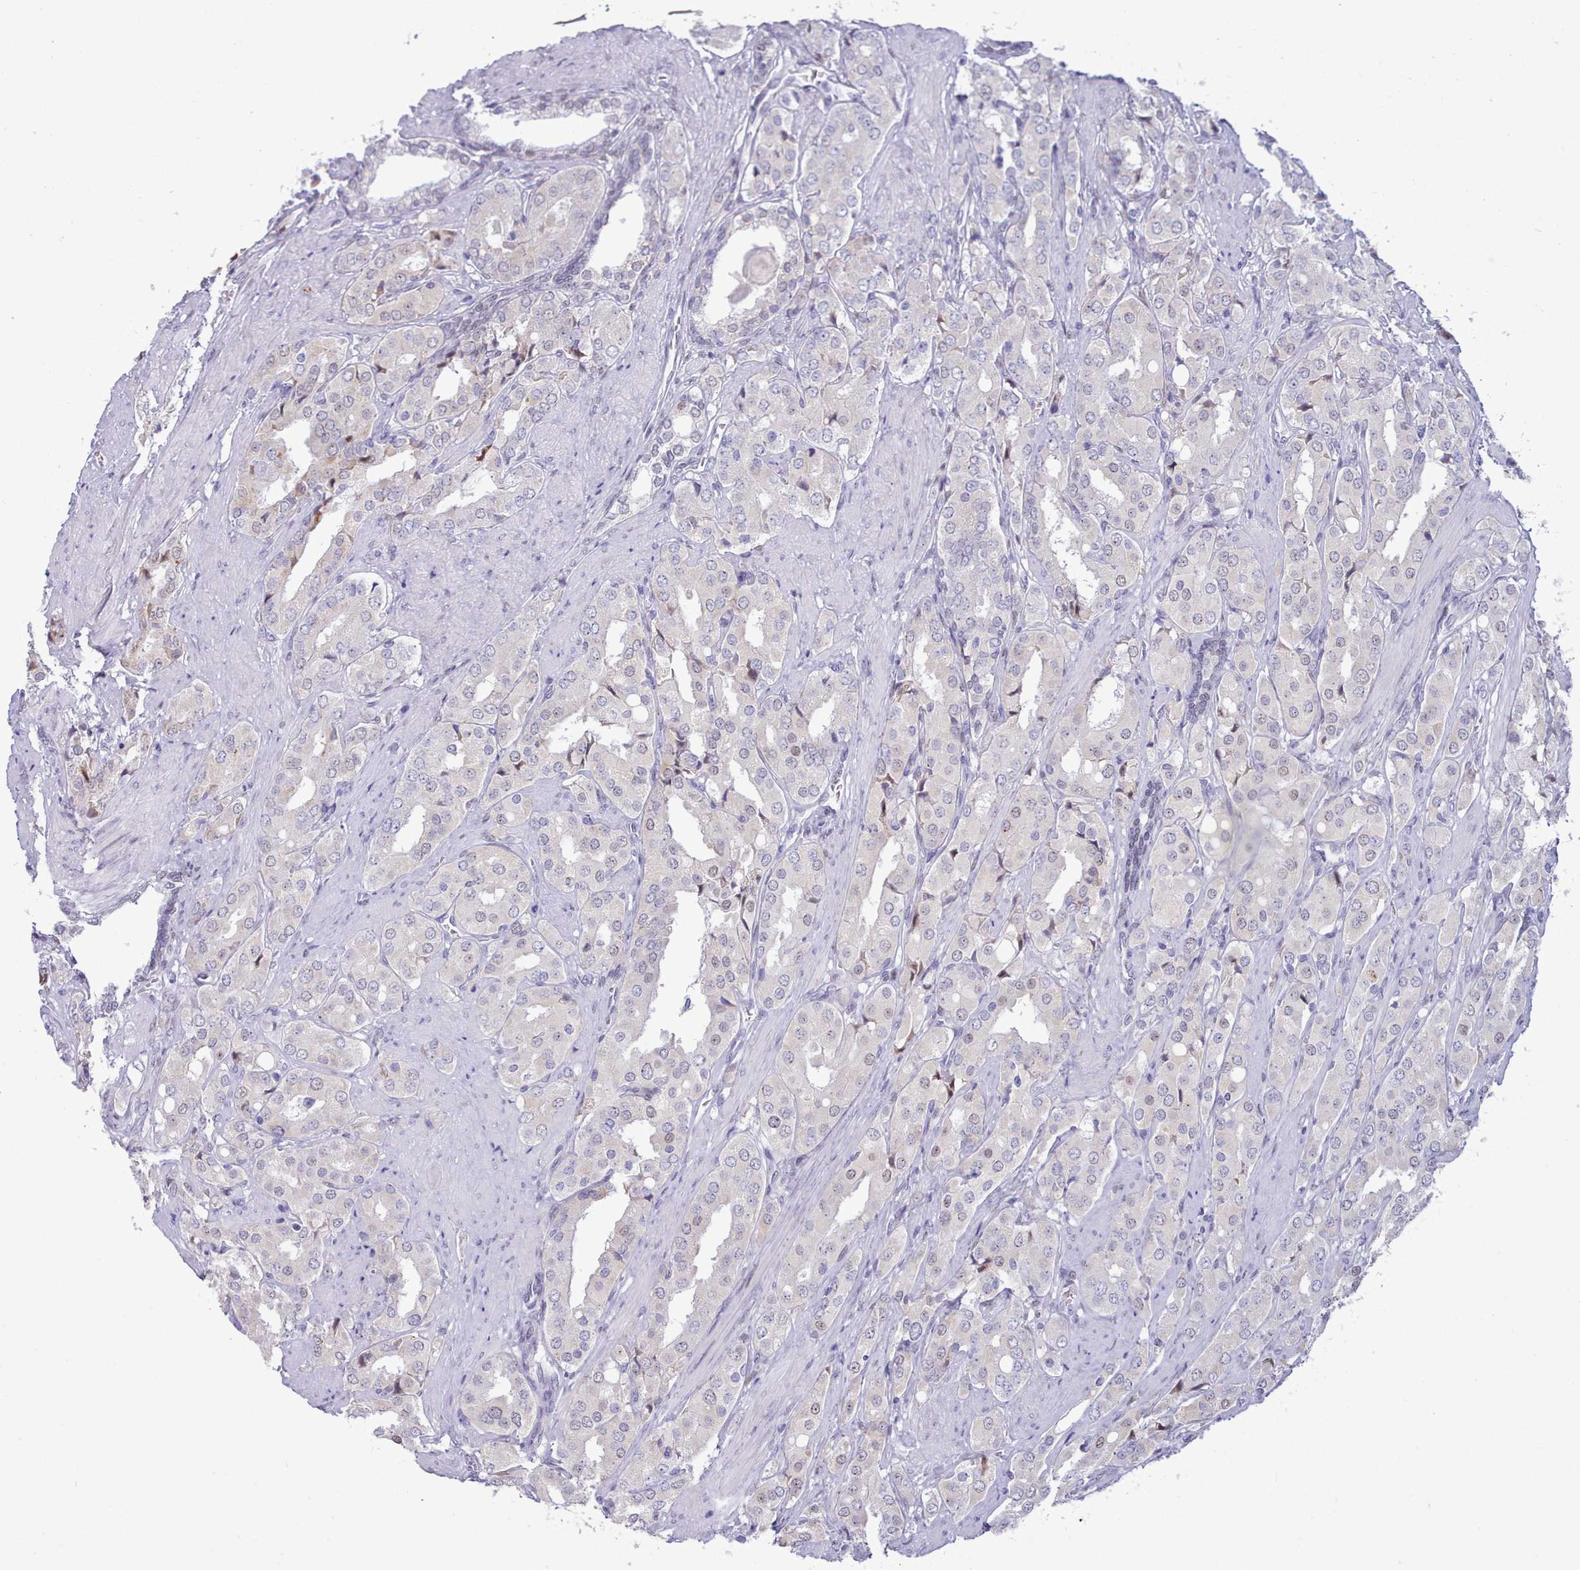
{"staining": {"intensity": "negative", "quantity": "none", "location": "none"}, "tissue": "prostate cancer", "cell_type": "Tumor cells", "image_type": "cancer", "snomed": [{"axis": "morphology", "description": "Adenocarcinoma, High grade"}, {"axis": "topography", "description": "Prostate"}], "caption": "IHC image of neoplastic tissue: prostate high-grade adenocarcinoma stained with DAB demonstrates no significant protein positivity in tumor cells.", "gene": "TMEM253", "patient": {"sex": "male", "age": 71}}